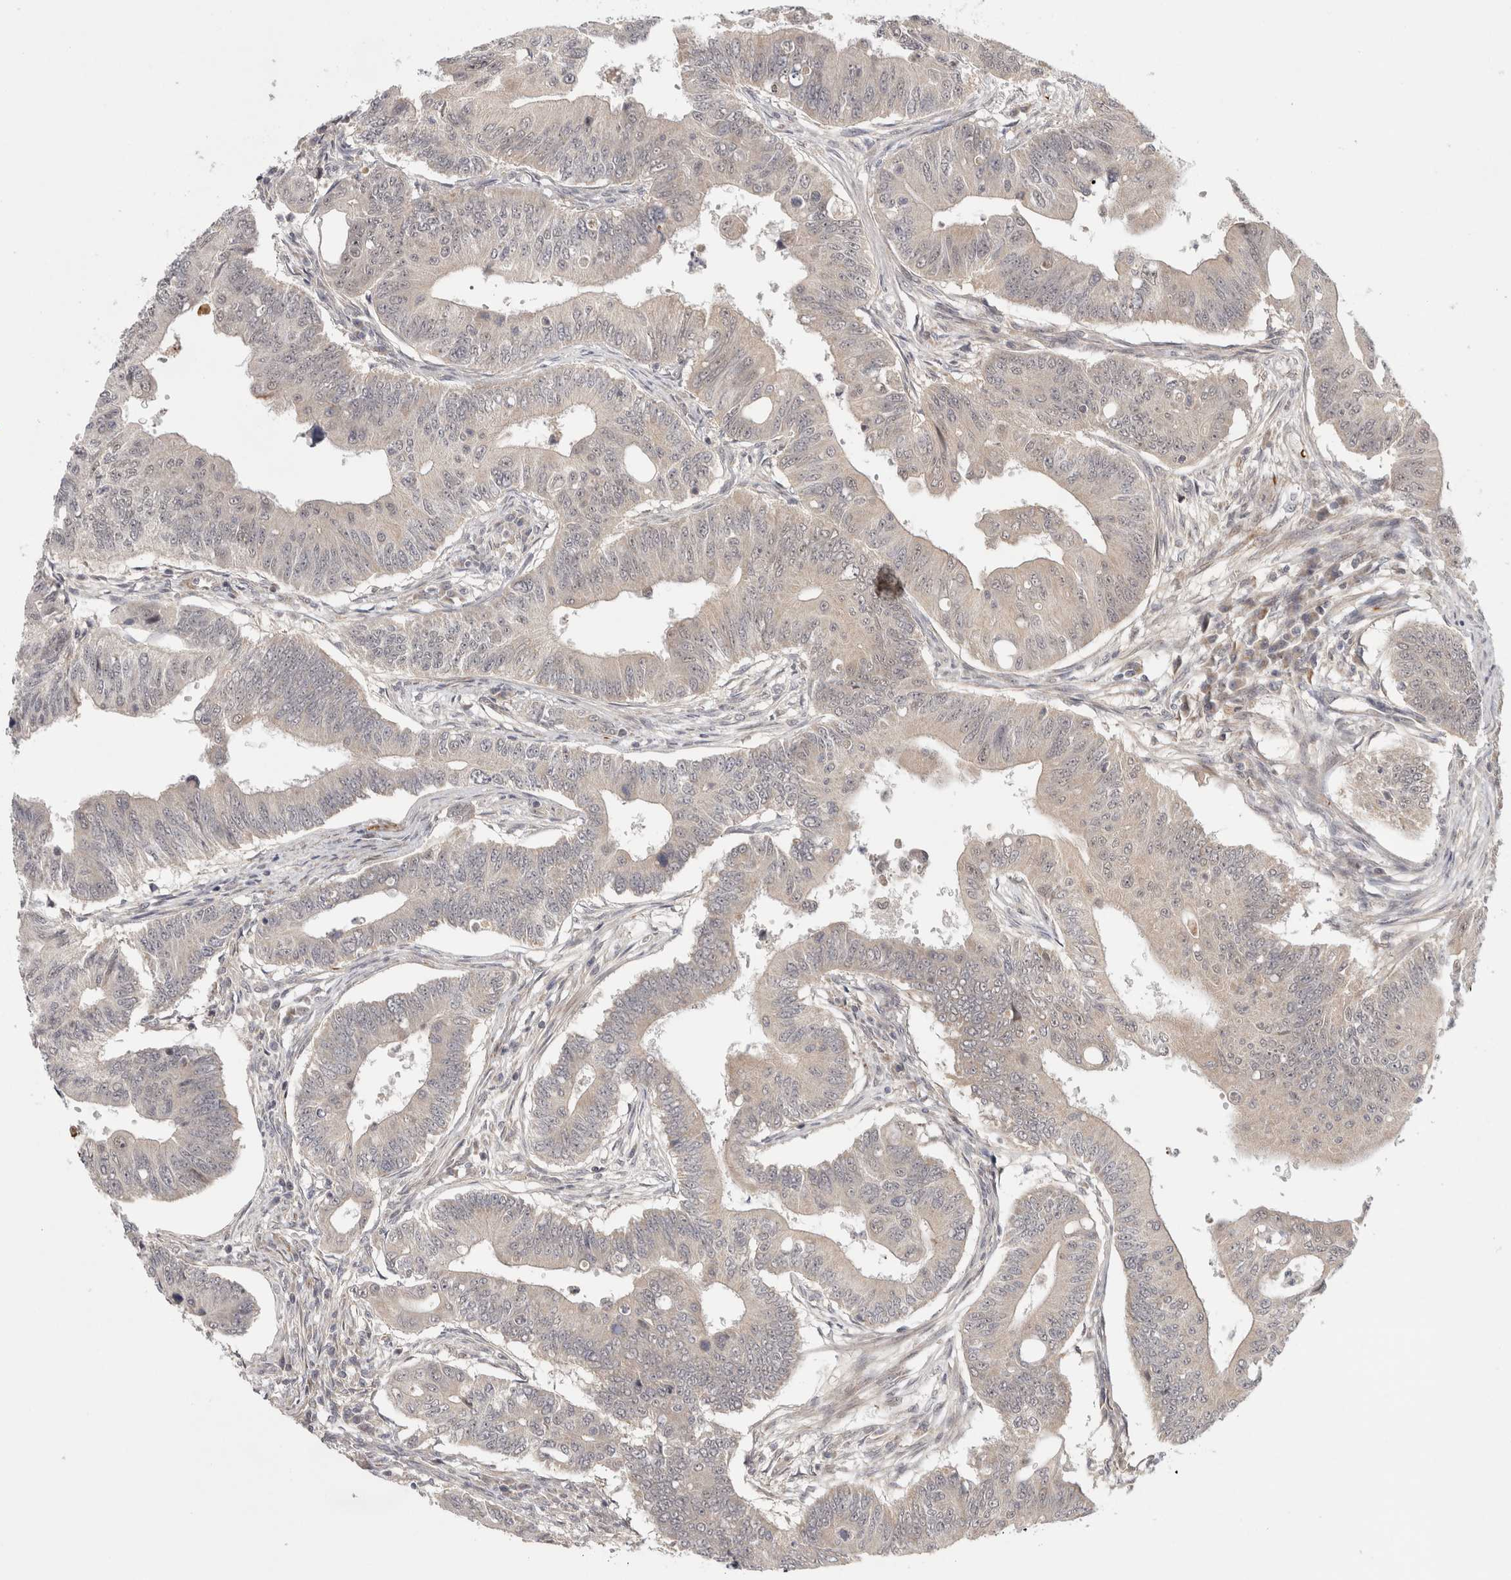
{"staining": {"intensity": "weak", "quantity": "<25%", "location": "cytoplasmic/membranous,nuclear"}, "tissue": "colorectal cancer", "cell_type": "Tumor cells", "image_type": "cancer", "snomed": [{"axis": "morphology", "description": "Adenoma, NOS"}, {"axis": "morphology", "description": "Adenocarcinoma, NOS"}, {"axis": "topography", "description": "Colon"}], "caption": "Tumor cells show no significant staining in colorectal cancer (adenocarcinoma).", "gene": "ZNF318", "patient": {"sex": "male", "age": 79}}